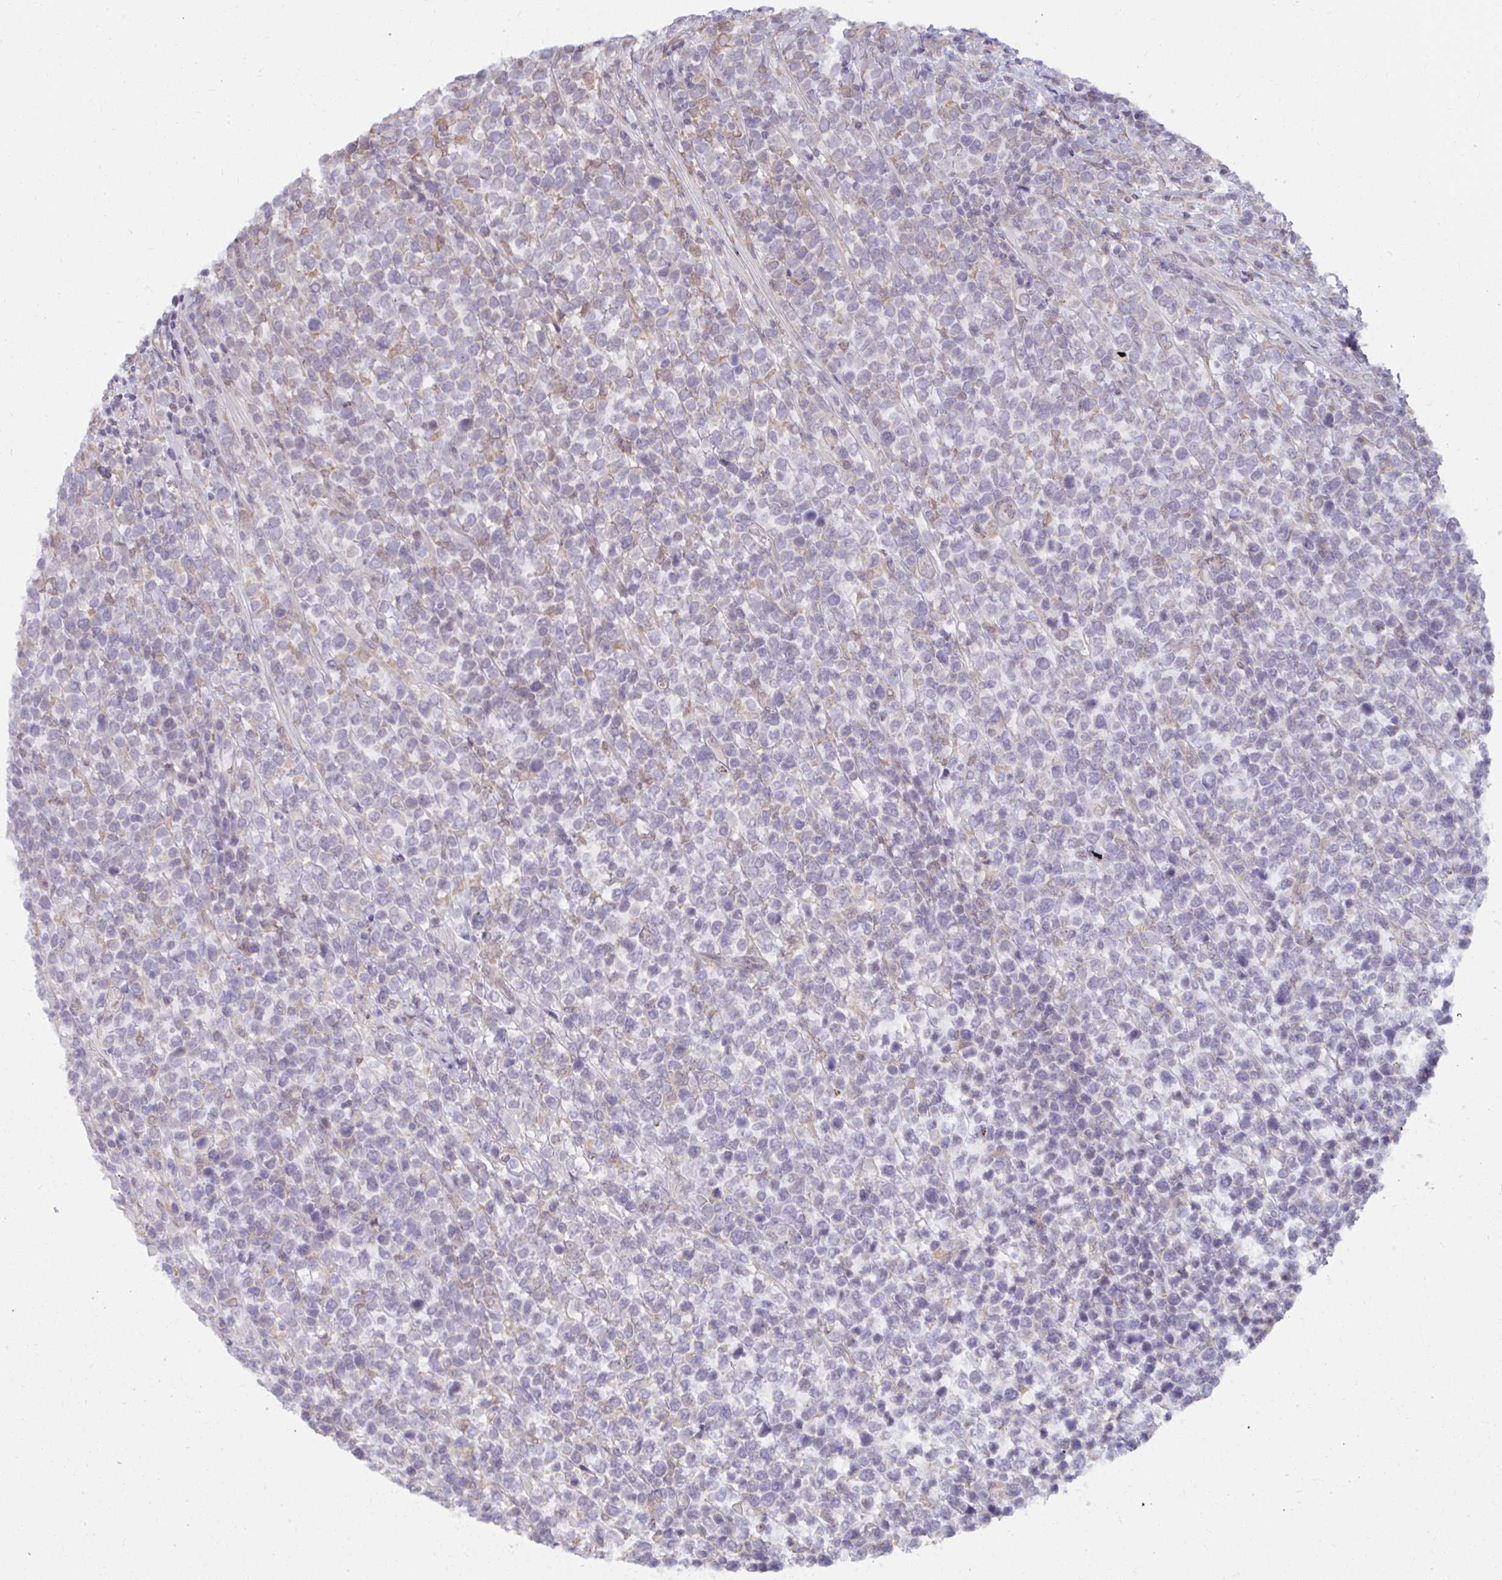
{"staining": {"intensity": "weak", "quantity": "<25%", "location": "cytoplasmic/membranous"}, "tissue": "lymphoma", "cell_type": "Tumor cells", "image_type": "cancer", "snomed": [{"axis": "morphology", "description": "Malignant lymphoma, non-Hodgkin's type, High grade"}, {"axis": "topography", "description": "Soft tissue"}], "caption": "Immunohistochemistry of lymphoma demonstrates no staining in tumor cells.", "gene": "NMNAT1", "patient": {"sex": "female", "age": 56}}